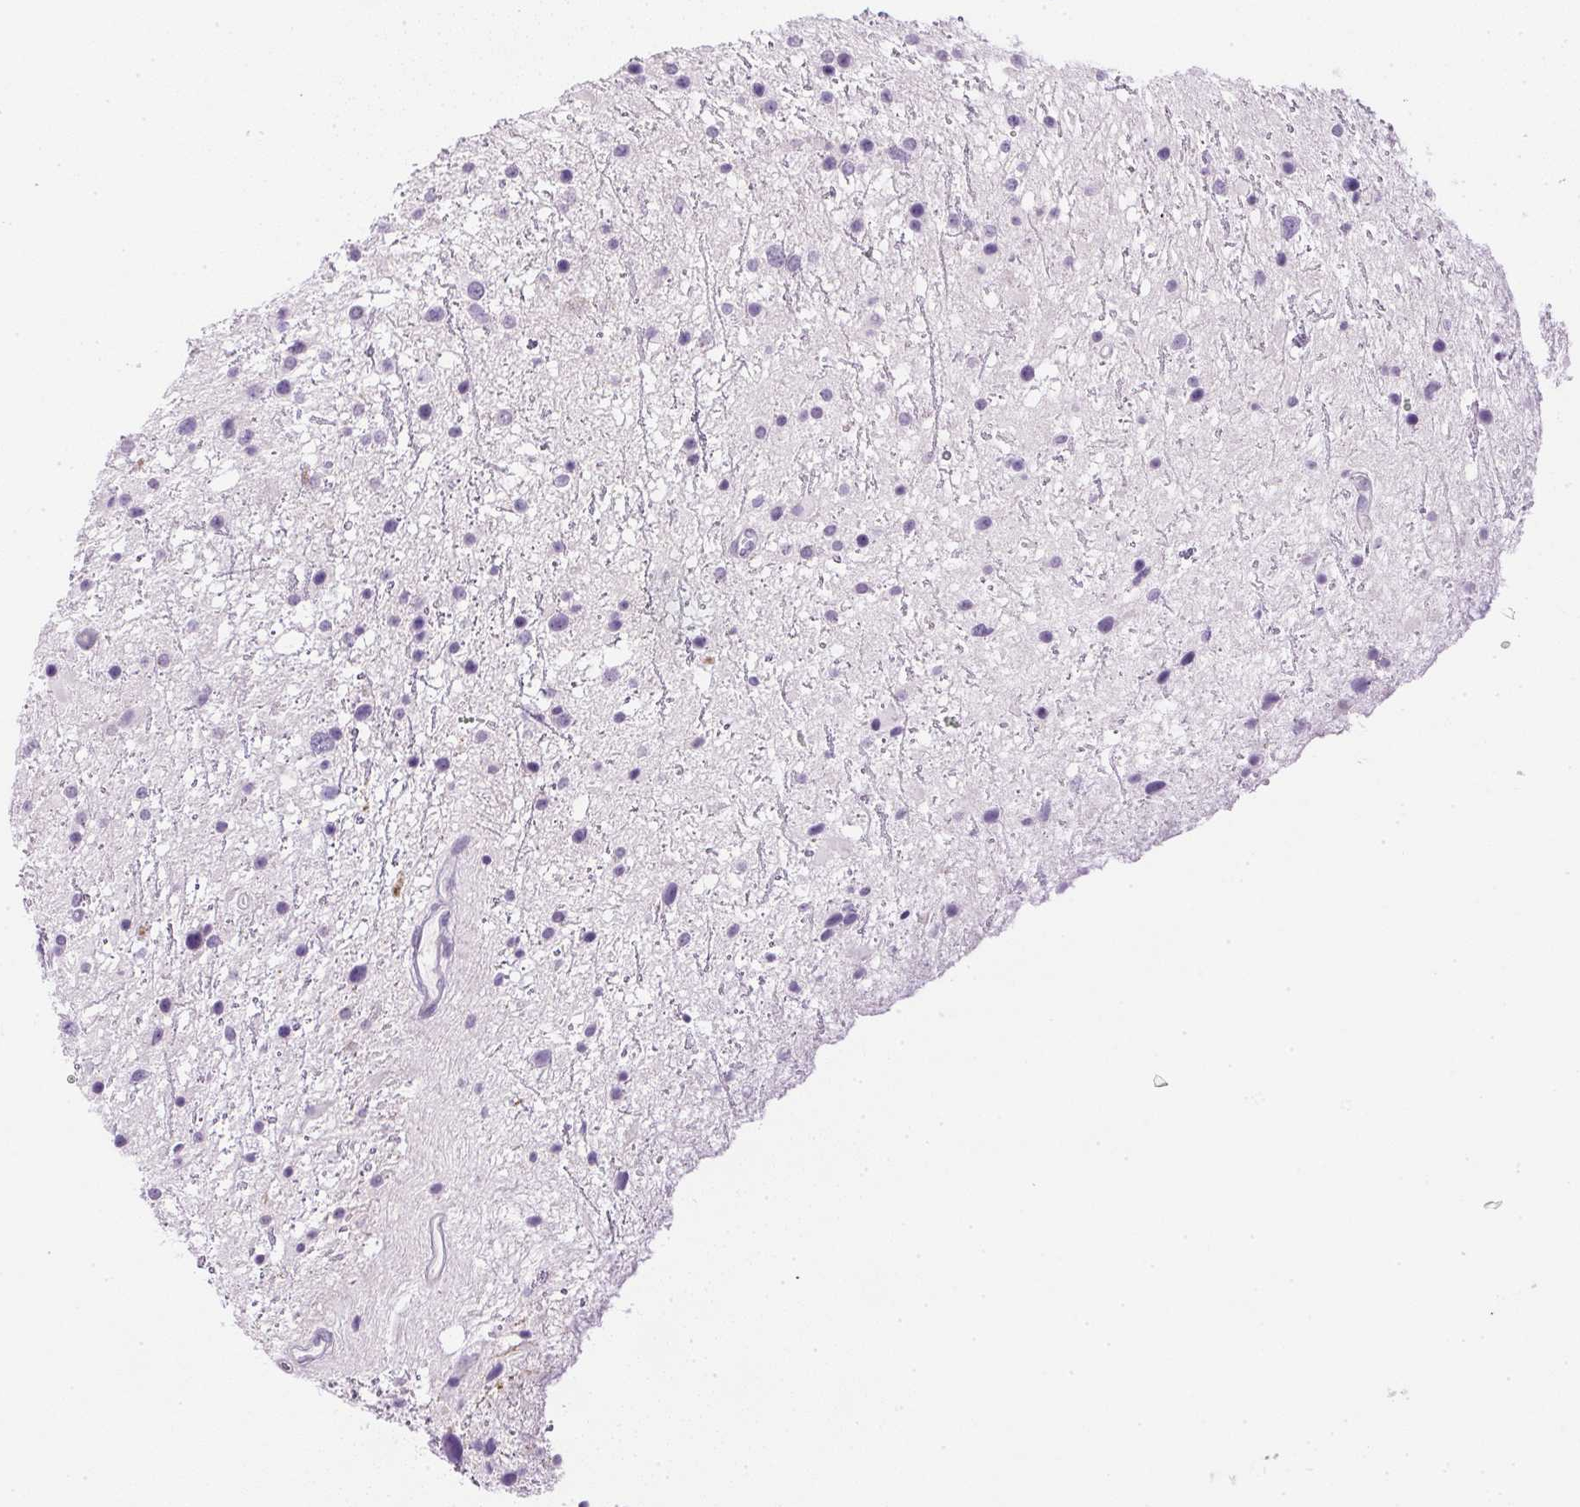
{"staining": {"intensity": "negative", "quantity": "none", "location": "none"}, "tissue": "glioma", "cell_type": "Tumor cells", "image_type": "cancer", "snomed": [{"axis": "morphology", "description": "Glioma, malignant, Low grade"}, {"axis": "topography", "description": "Brain"}], "caption": "Micrograph shows no protein expression in tumor cells of glioma tissue. Brightfield microscopy of immunohistochemistry stained with DAB (brown) and hematoxylin (blue), captured at high magnification.", "gene": "CTRL", "patient": {"sex": "female", "age": 32}}